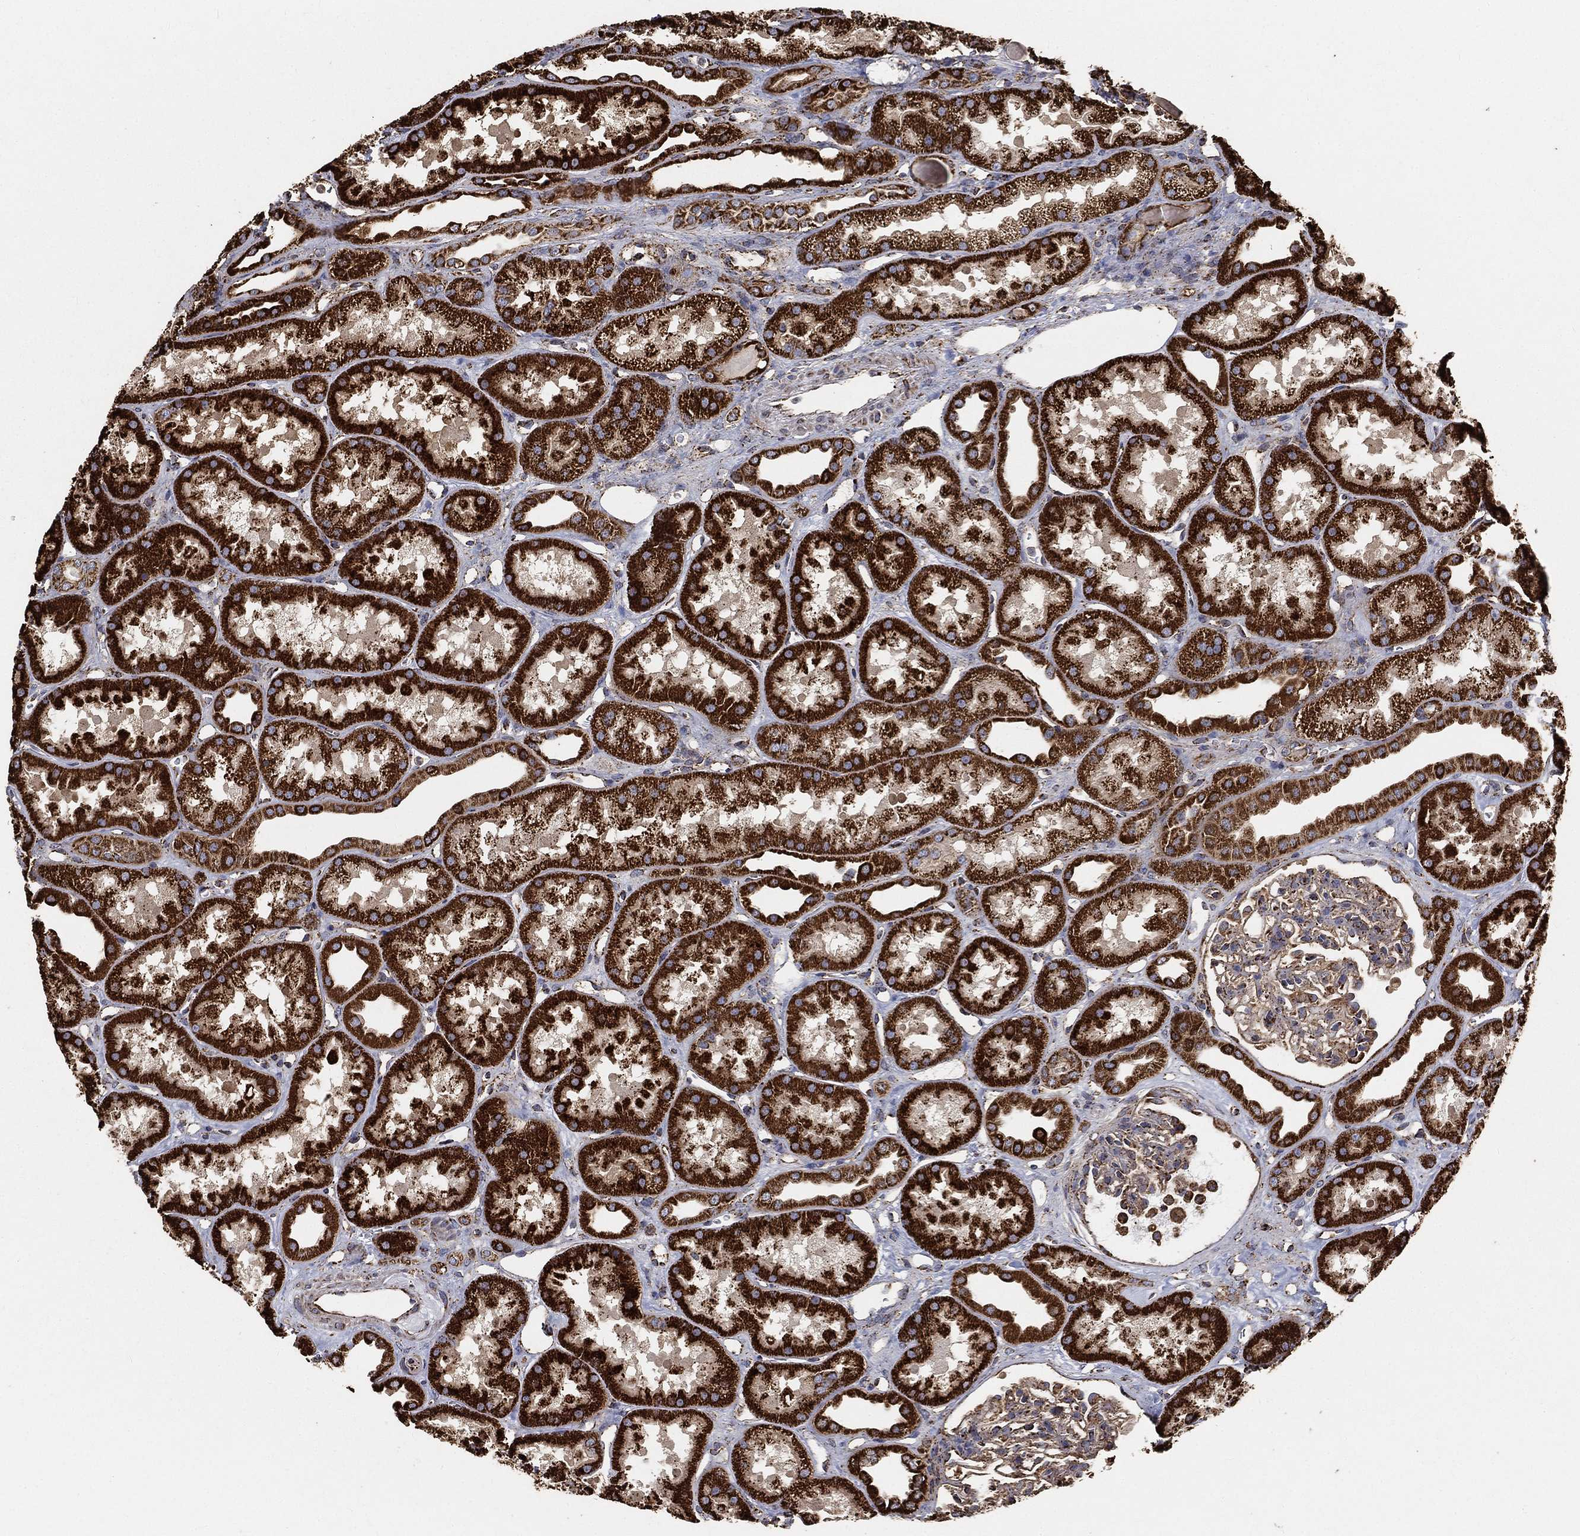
{"staining": {"intensity": "moderate", "quantity": ">75%", "location": "cytoplasmic/membranous"}, "tissue": "kidney", "cell_type": "Cells in glomeruli", "image_type": "normal", "snomed": [{"axis": "morphology", "description": "Normal tissue, NOS"}, {"axis": "topography", "description": "Kidney"}], "caption": "Immunohistochemistry (IHC) (DAB (3,3'-diaminobenzidine)) staining of unremarkable kidney exhibits moderate cytoplasmic/membranous protein positivity in approximately >75% of cells in glomeruli.", "gene": "SLC38A7", "patient": {"sex": "male", "age": 61}}